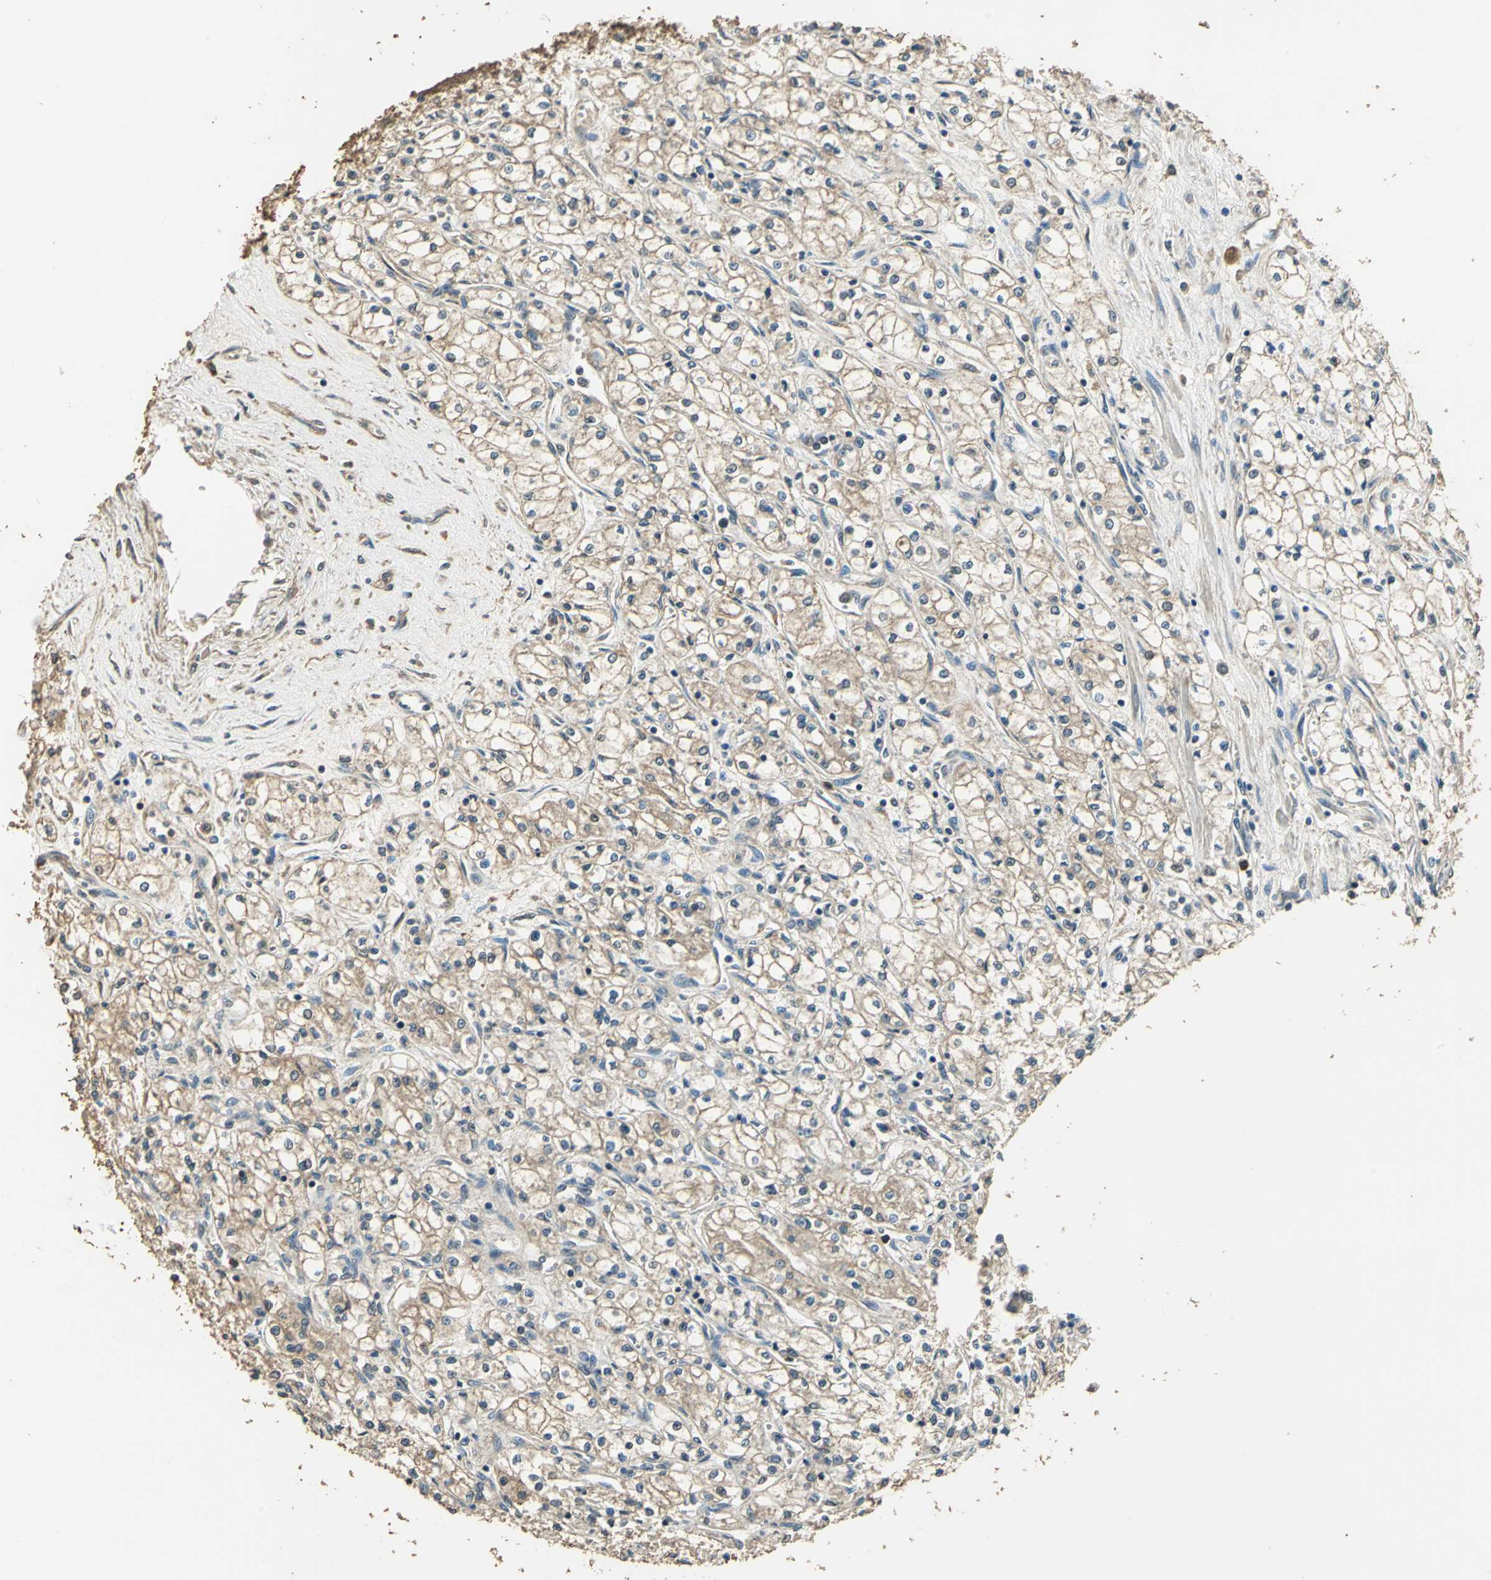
{"staining": {"intensity": "weak", "quantity": ">75%", "location": "cytoplasmic/membranous"}, "tissue": "renal cancer", "cell_type": "Tumor cells", "image_type": "cancer", "snomed": [{"axis": "morphology", "description": "Normal tissue, NOS"}, {"axis": "morphology", "description": "Adenocarcinoma, NOS"}, {"axis": "topography", "description": "Kidney"}], "caption": "Renal cancer stained with DAB (3,3'-diaminobenzidine) immunohistochemistry shows low levels of weak cytoplasmic/membranous staining in approximately >75% of tumor cells.", "gene": "TMPRSS4", "patient": {"sex": "male", "age": 59}}